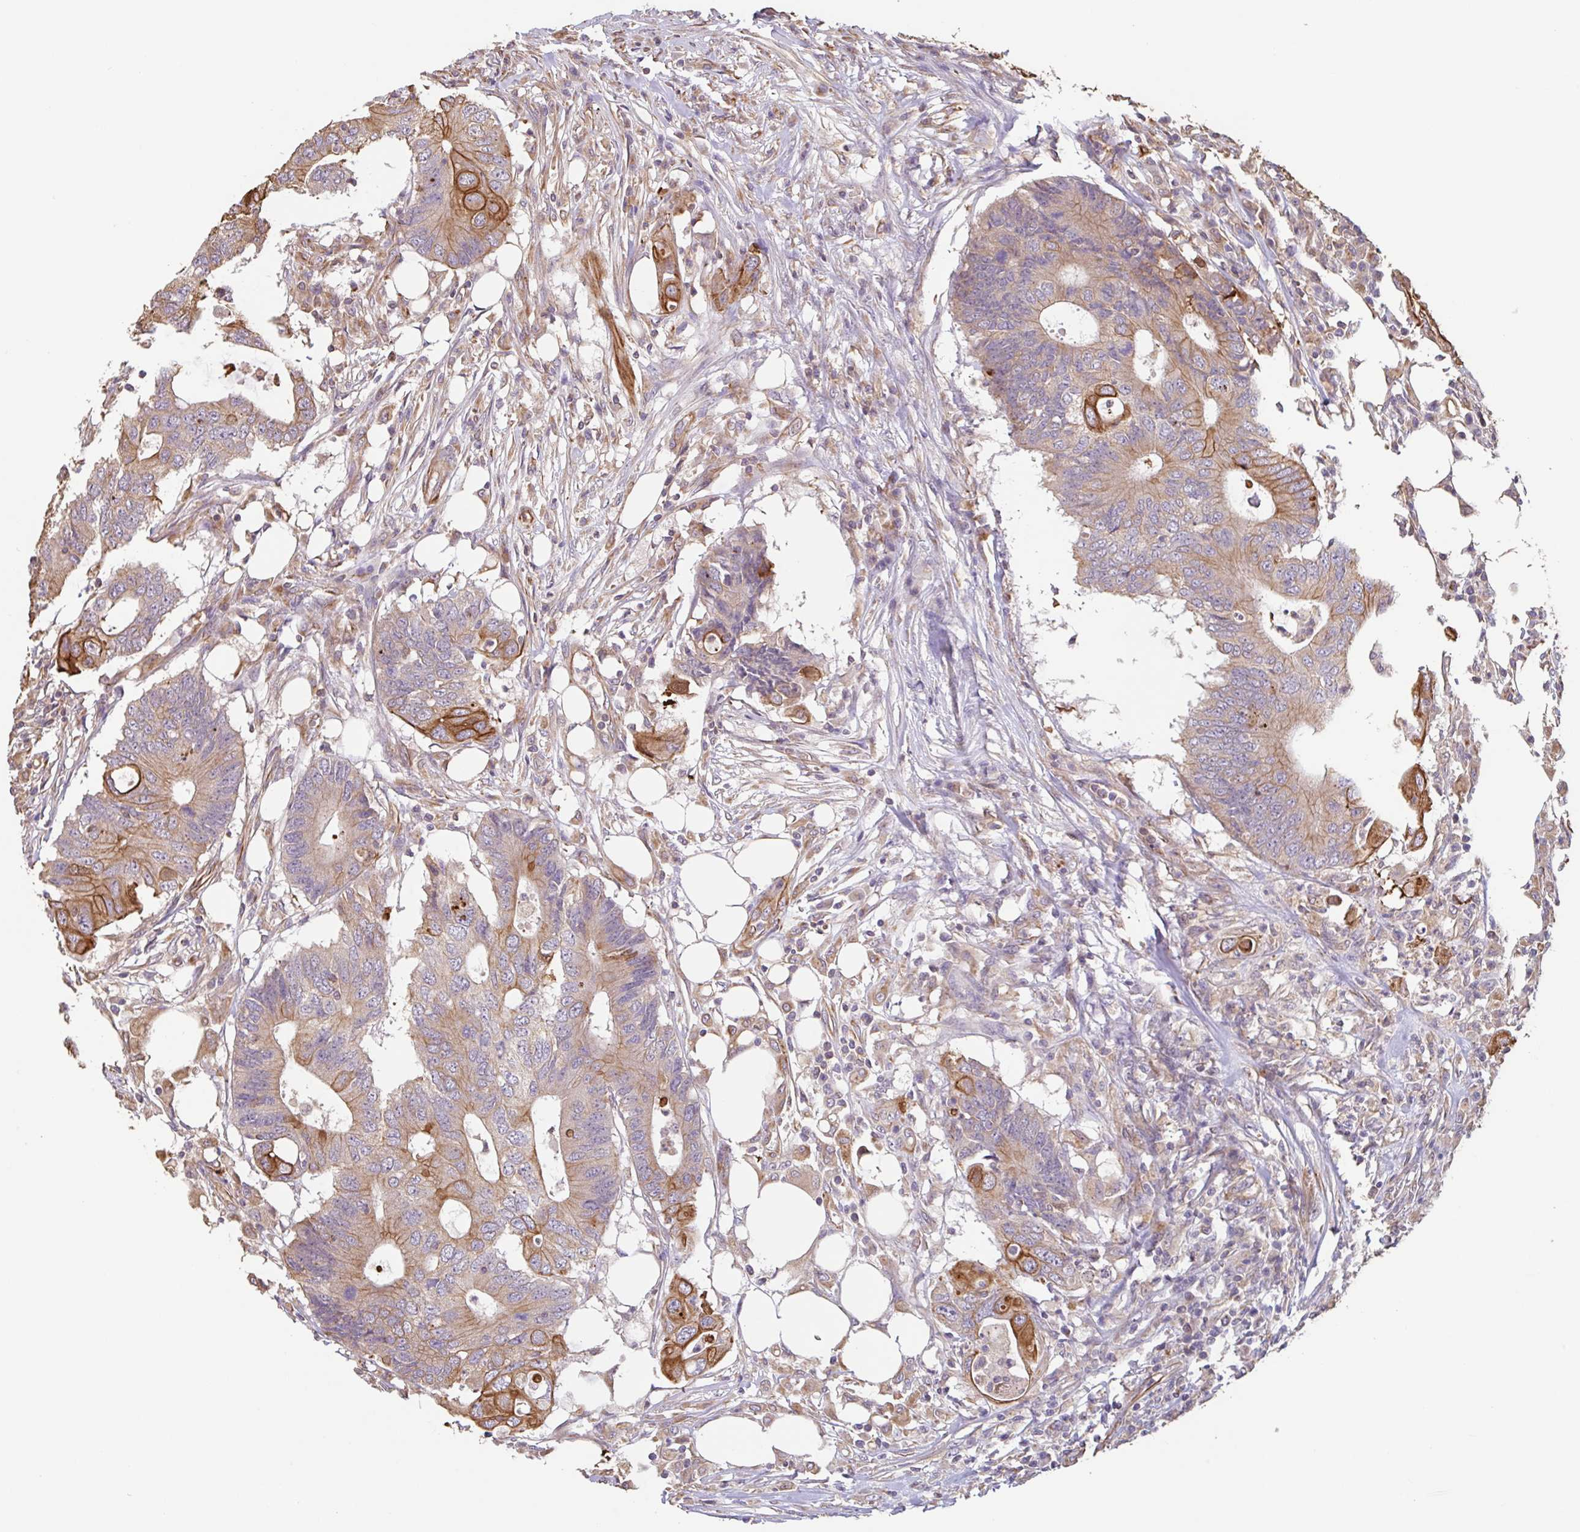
{"staining": {"intensity": "moderate", "quantity": "25%-75%", "location": "cytoplasmic/membranous"}, "tissue": "colorectal cancer", "cell_type": "Tumor cells", "image_type": "cancer", "snomed": [{"axis": "morphology", "description": "Adenocarcinoma, NOS"}, {"axis": "topography", "description": "Colon"}], "caption": "Moderate cytoplasmic/membranous positivity is appreciated in about 25%-75% of tumor cells in colorectal cancer (adenocarcinoma).", "gene": "ZNF790", "patient": {"sex": "male", "age": 71}}